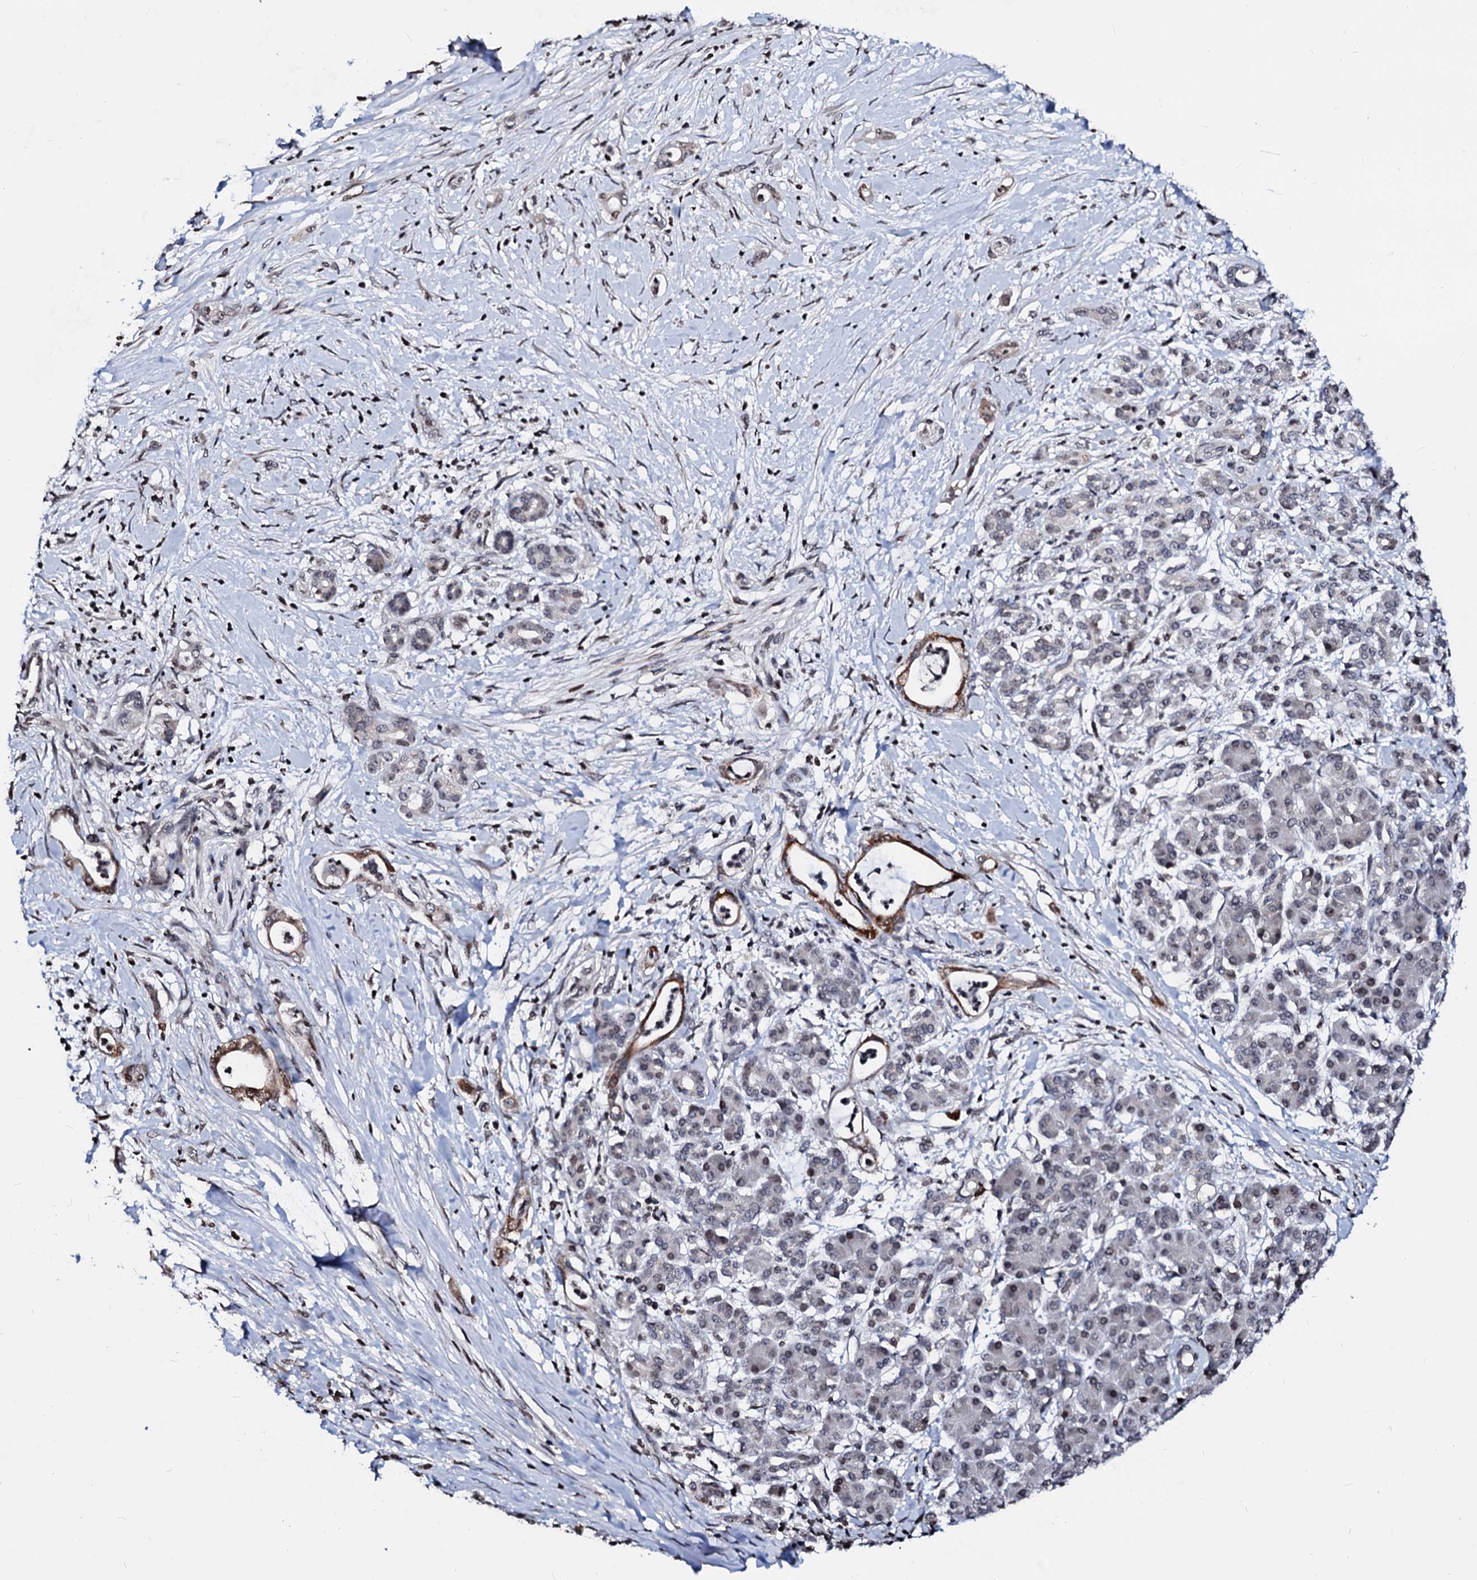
{"staining": {"intensity": "strong", "quantity": ">75%", "location": "cytoplasmic/membranous"}, "tissue": "pancreatic cancer", "cell_type": "Tumor cells", "image_type": "cancer", "snomed": [{"axis": "morphology", "description": "Adenocarcinoma, NOS"}, {"axis": "topography", "description": "Pancreas"}], "caption": "A high amount of strong cytoplasmic/membranous expression is seen in about >75% of tumor cells in adenocarcinoma (pancreatic) tissue.", "gene": "LSM11", "patient": {"sex": "female", "age": 55}}